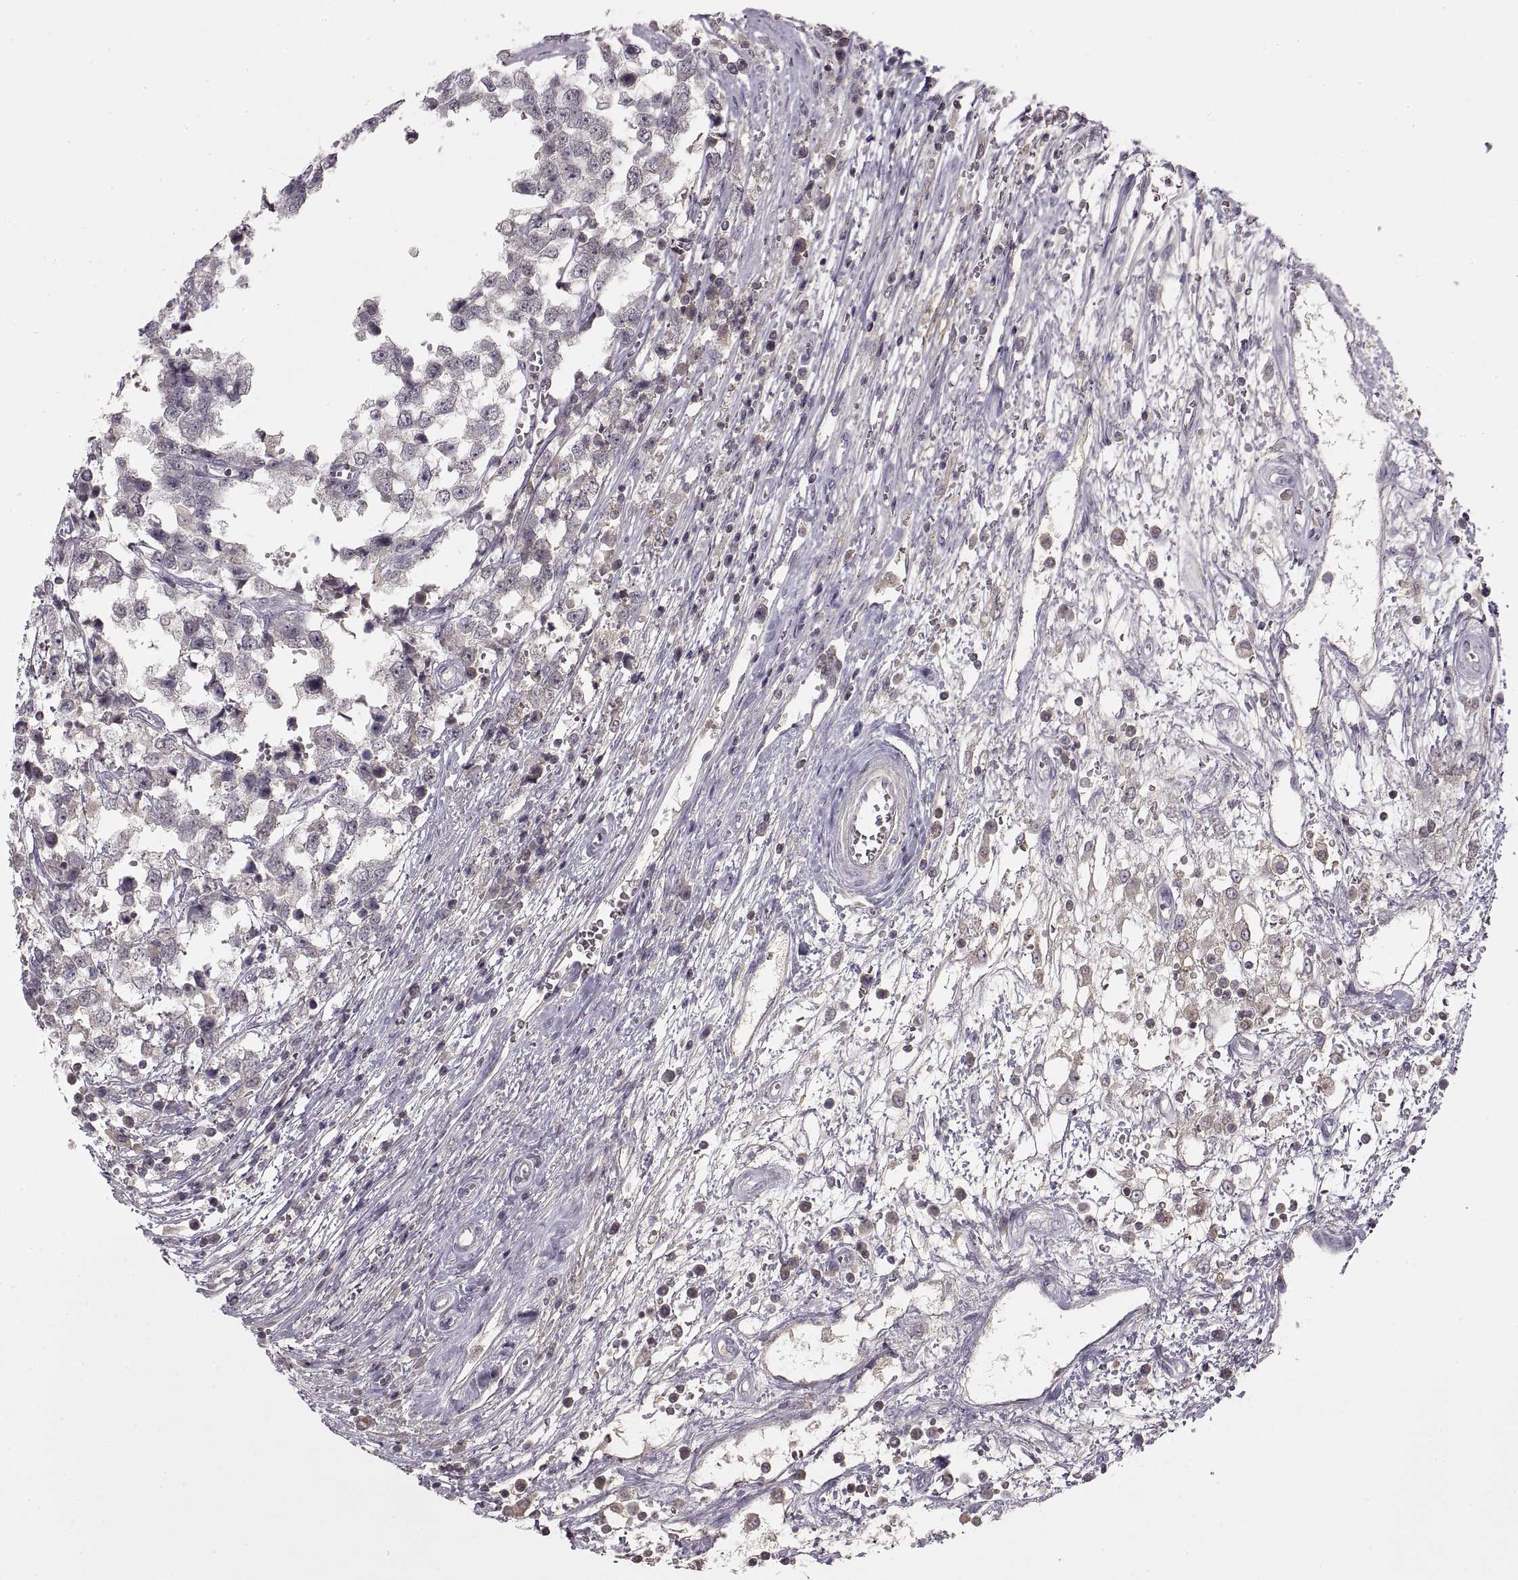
{"staining": {"intensity": "negative", "quantity": "none", "location": "none"}, "tissue": "testis cancer", "cell_type": "Tumor cells", "image_type": "cancer", "snomed": [{"axis": "morphology", "description": "Normal tissue, NOS"}, {"axis": "morphology", "description": "Seminoma, NOS"}, {"axis": "topography", "description": "Testis"}, {"axis": "topography", "description": "Epididymis"}], "caption": "This is a image of immunohistochemistry (IHC) staining of testis seminoma, which shows no positivity in tumor cells.", "gene": "ADAM11", "patient": {"sex": "male", "age": 34}}